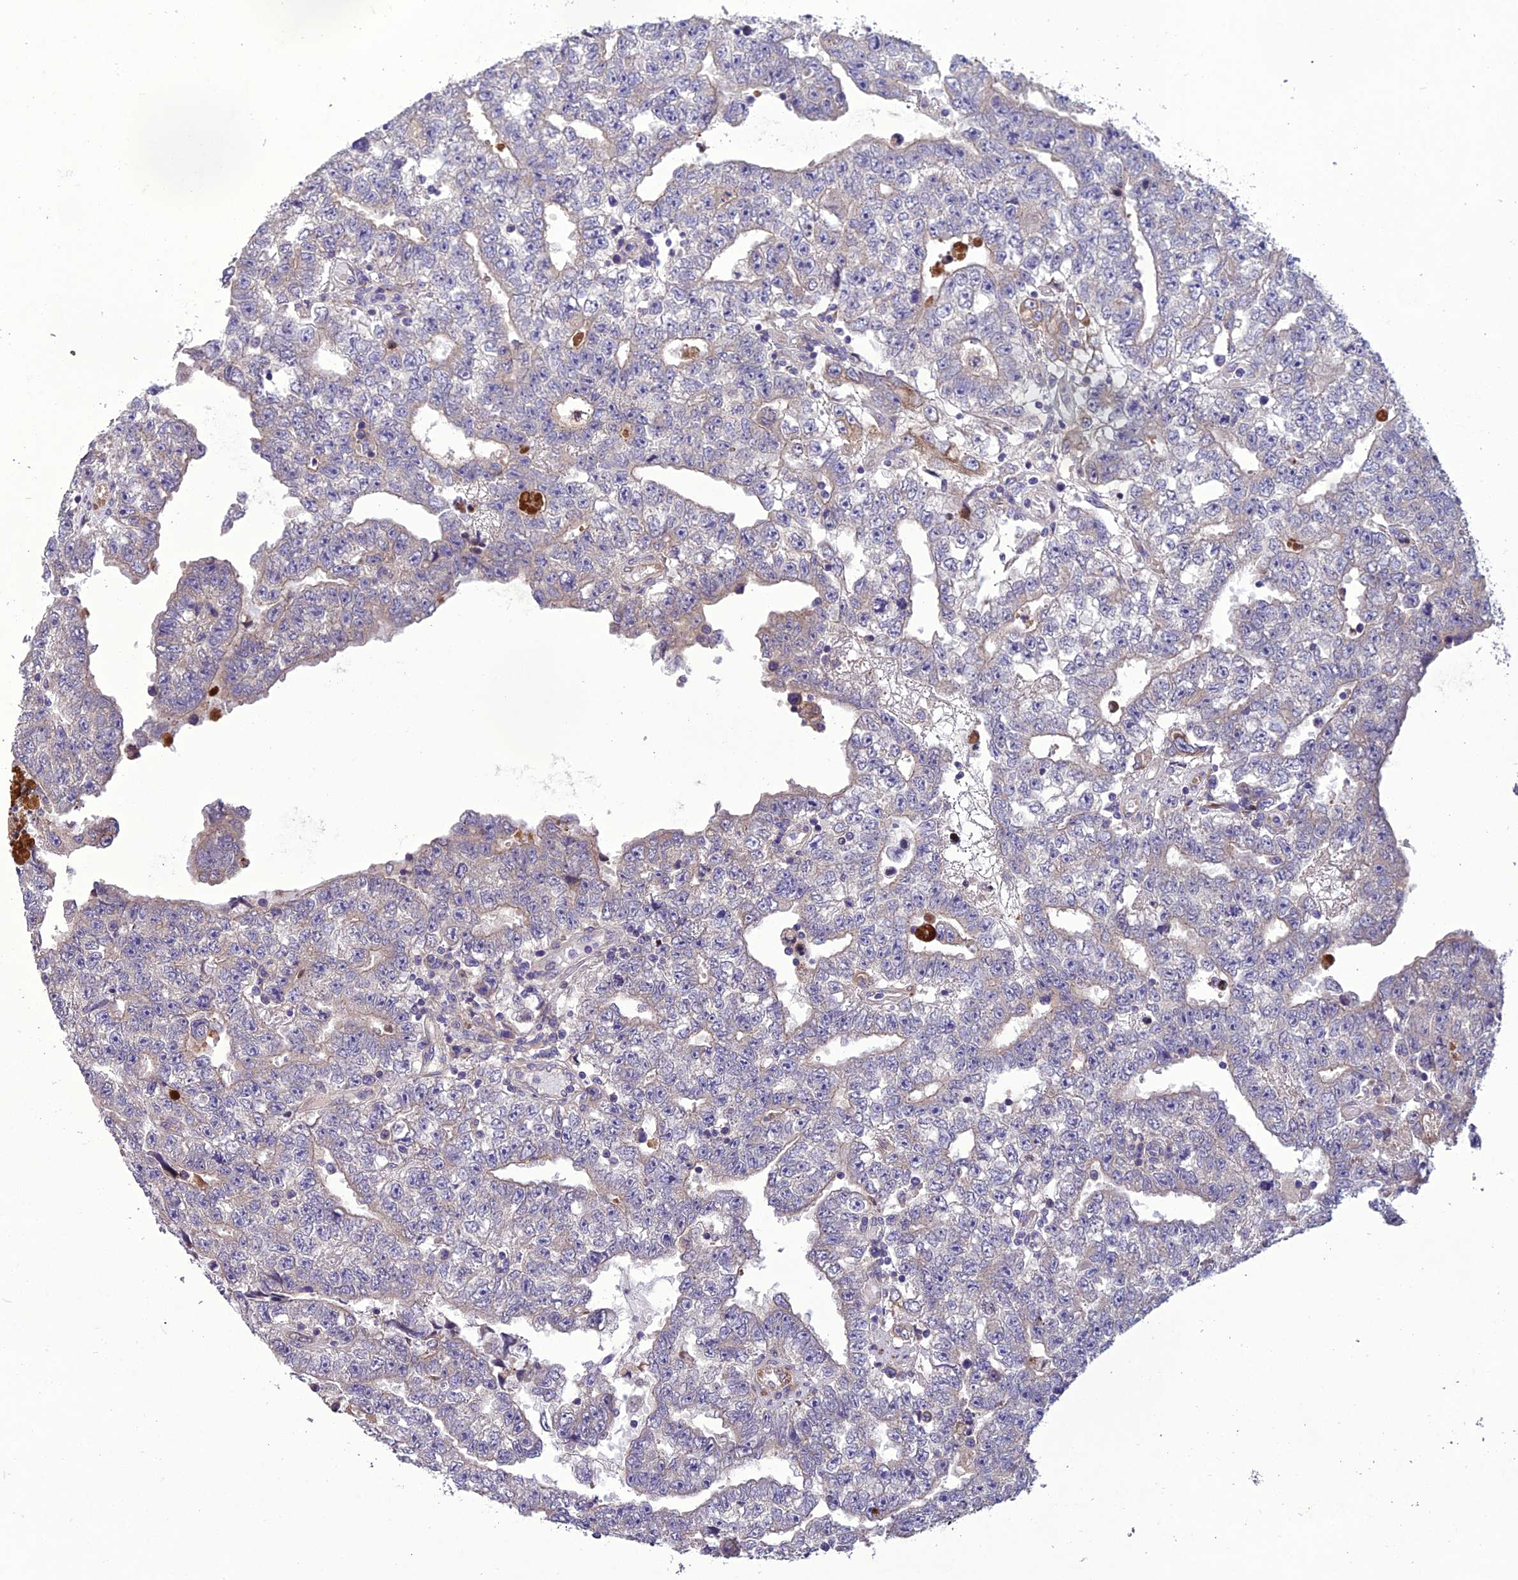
{"staining": {"intensity": "negative", "quantity": "none", "location": "none"}, "tissue": "testis cancer", "cell_type": "Tumor cells", "image_type": "cancer", "snomed": [{"axis": "morphology", "description": "Carcinoma, Embryonal, NOS"}, {"axis": "topography", "description": "Testis"}], "caption": "There is no significant positivity in tumor cells of testis cancer.", "gene": "ADIPOR2", "patient": {"sex": "male", "age": 25}}